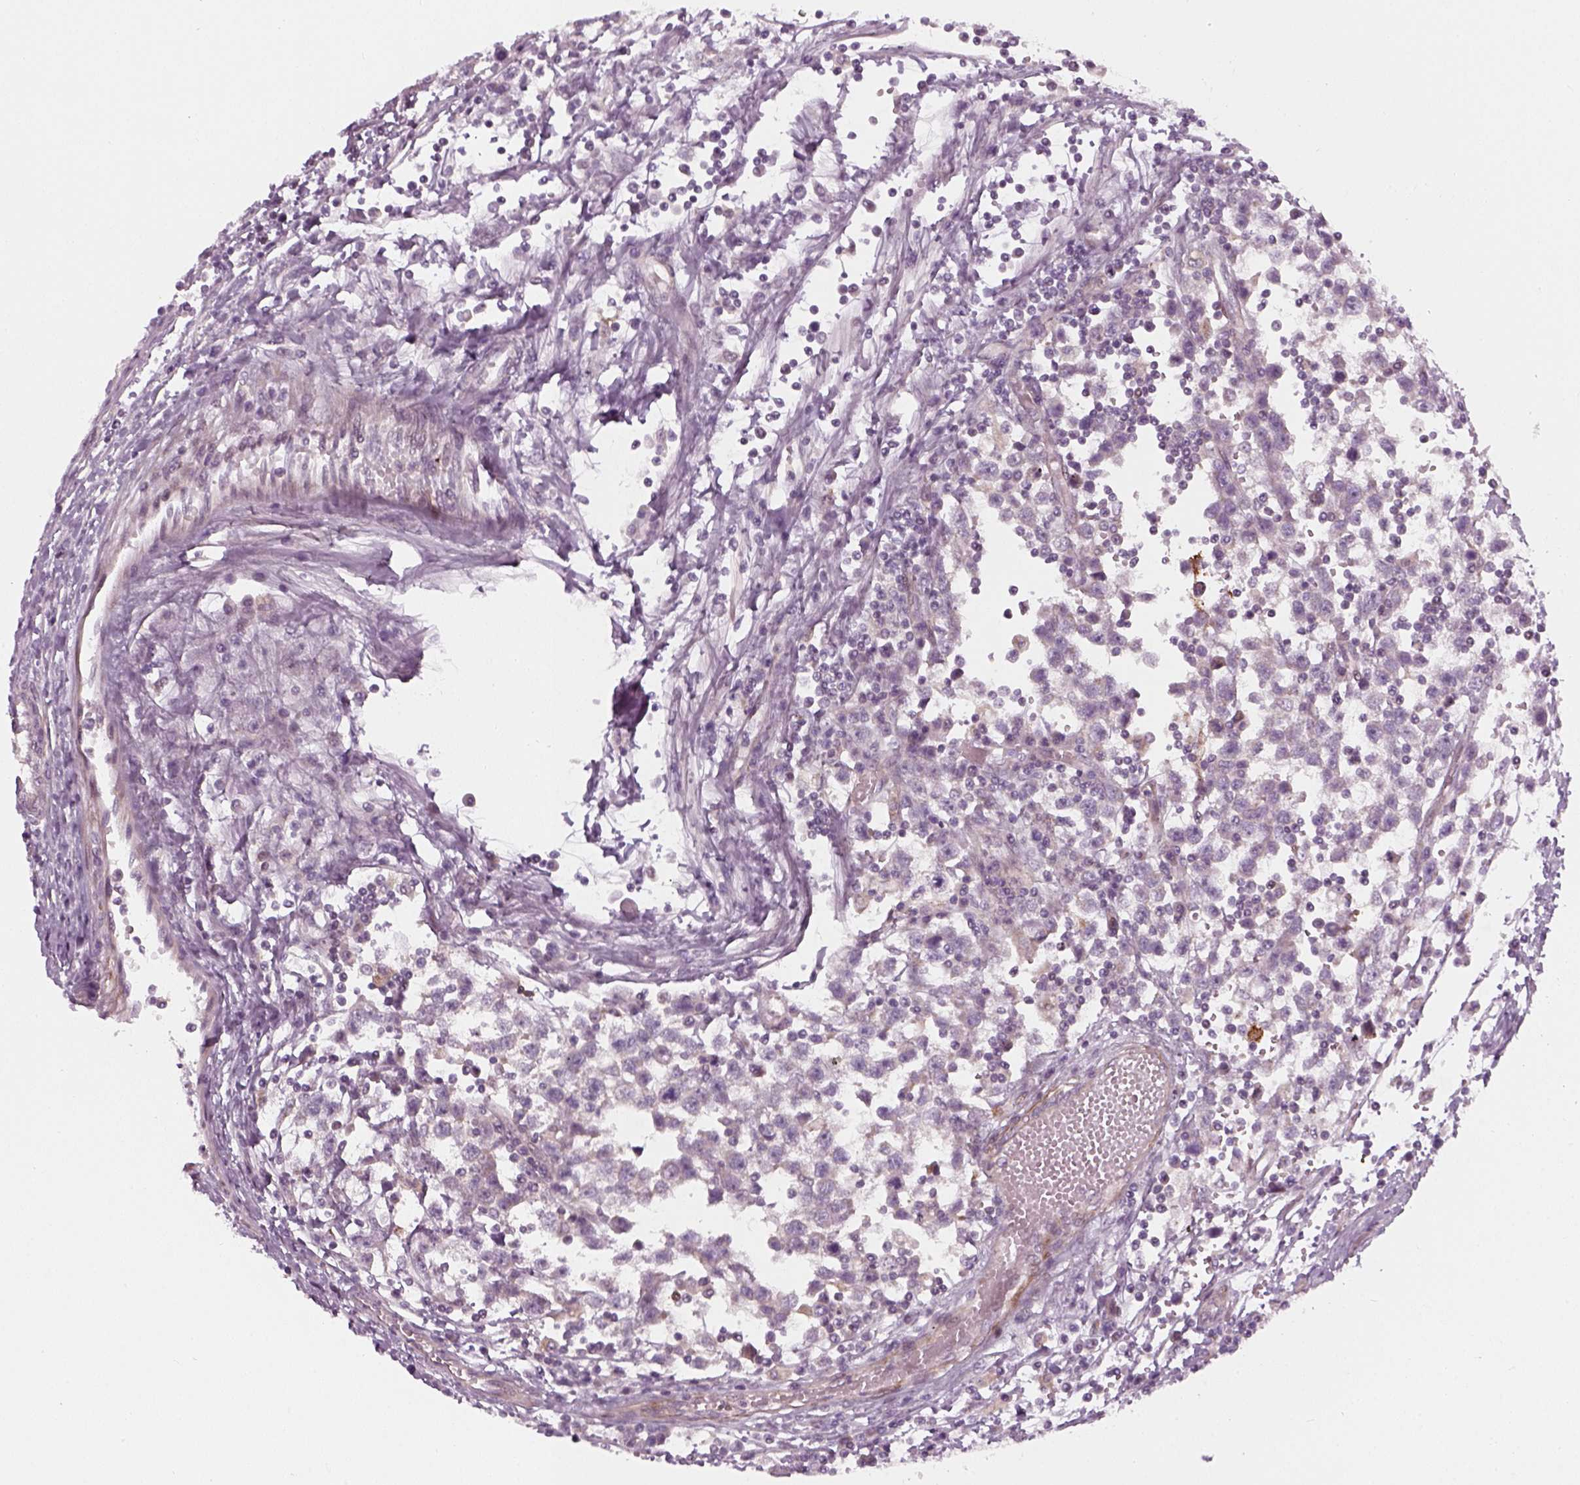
{"staining": {"intensity": "negative", "quantity": "none", "location": "none"}, "tissue": "testis cancer", "cell_type": "Tumor cells", "image_type": "cancer", "snomed": [{"axis": "morphology", "description": "Seminoma, NOS"}, {"axis": "topography", "description": "Testis"}], "caption": "This is a micrograph of immunohistochemistry (IHC) staining of testis cancer, which shows no positivity in tumor cells. (DAB (3,3'-diaminobenzidine) IHC with hematoxylin counter stain).", "gene": "DNASE1L1", "patient": {"sex": "male", "age": 34}}